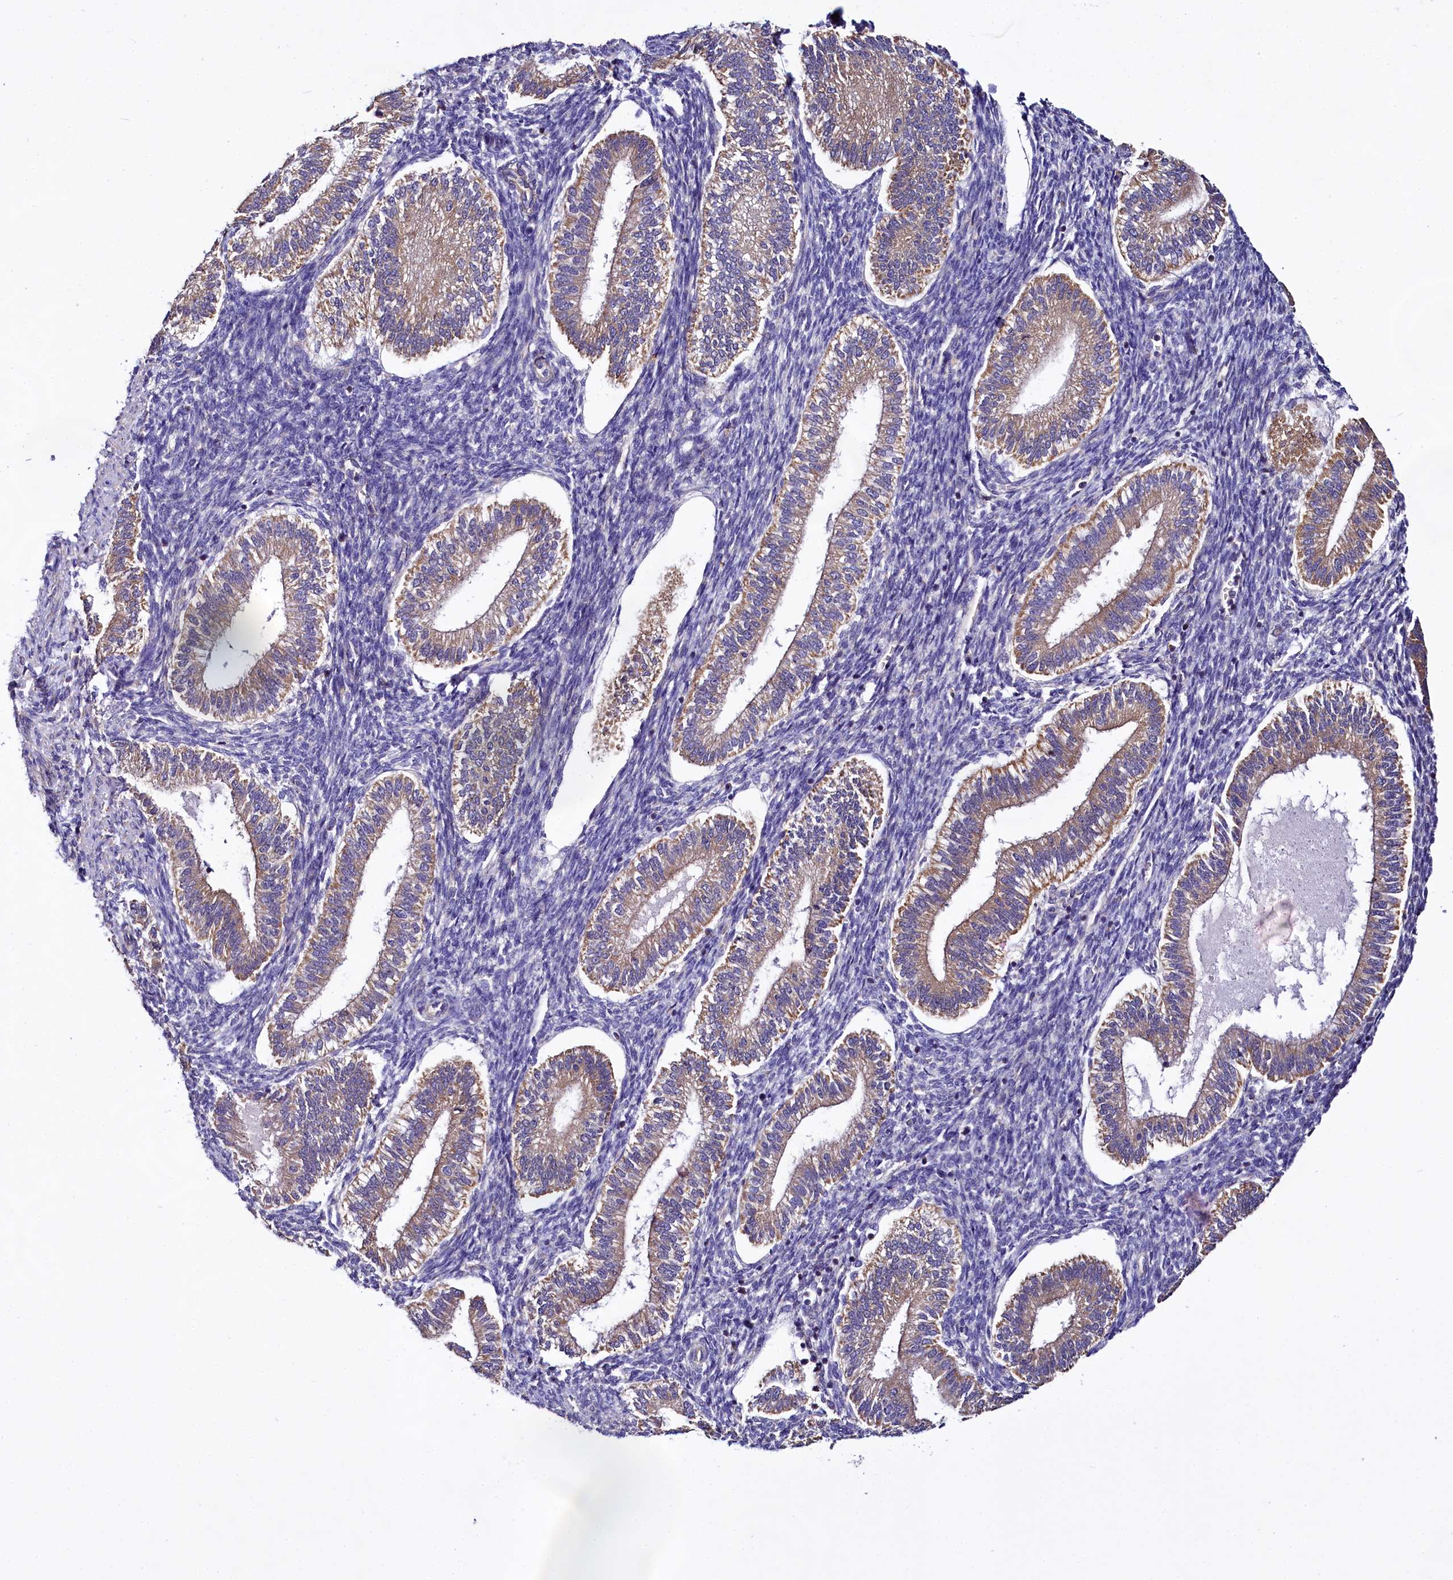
{"staining": {"intensity": "negative", "quantity": "none", "location": "none"}, "tissue": "endometrium", "cell_type": "Cells in endometrial stroma", "image_type": "normal", "snomed": [{"axis": "morphology", "description": "Normal tissue, NOS"}, {"axis": "topography", "description": "Endometrium"}], "caption": "An immunohistochemistry (IHC) micrograph of normal endometrium is shown. There is no staining in cells in endometrial stroma of endometrium. (DAB (3,3'-diaminobenzidine) immunohistochemistry (IHC), high magnification).", "gene": "CEP295", "patient": {"sex": "female", "age": 25}}